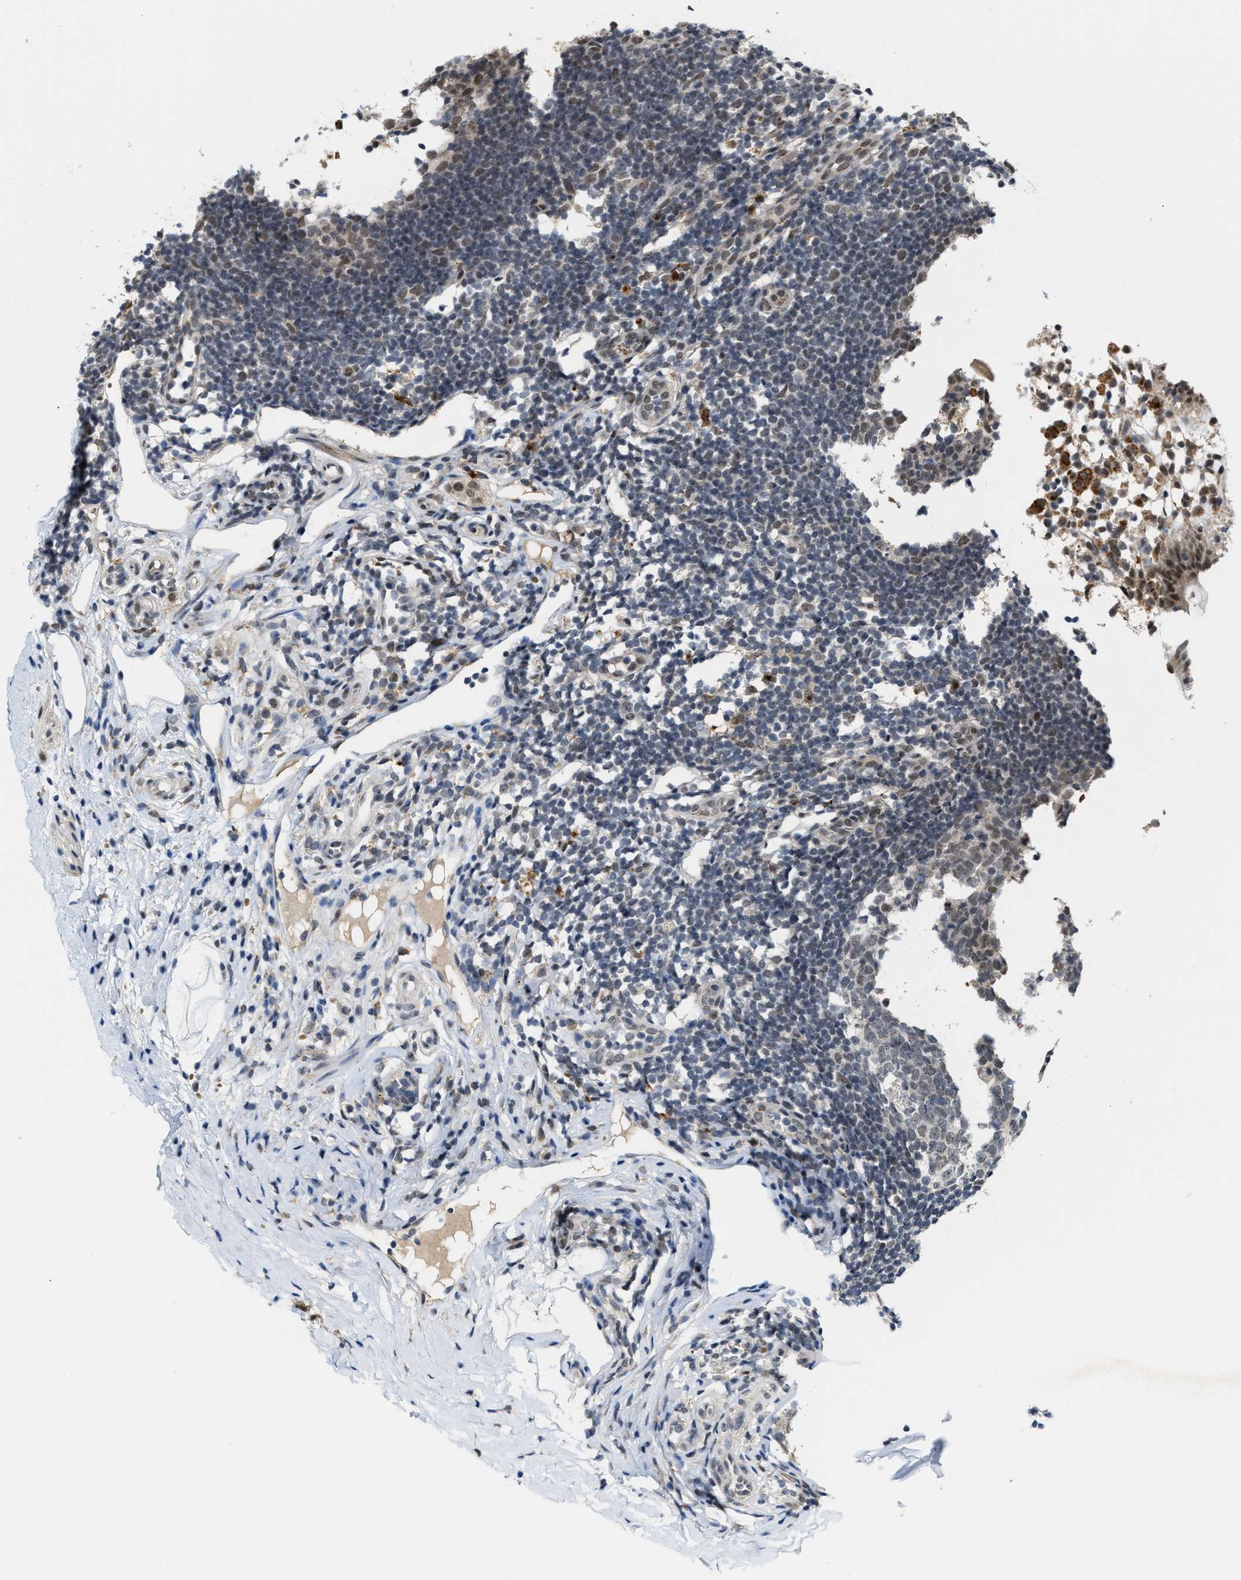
{"staining": {"intensity": "weak", "quantity": "<25%", "location": "nuclear"}, "tissue": "appendix", "cell_type": "Glandular cells", "image_type": "normal", "snomed": [{"axis": "morphology", "description": "Normal tissue, NOS"}, {"axis": "topography", "description": "Appendix"}], "caption": "DAB (3,3'-diaminobenzidine) immunohistochemical staining of normal appendix shows no significant expression in glandular cells.", "gene": "KIF24", "patient": {"sex": "female", "age": 20}}